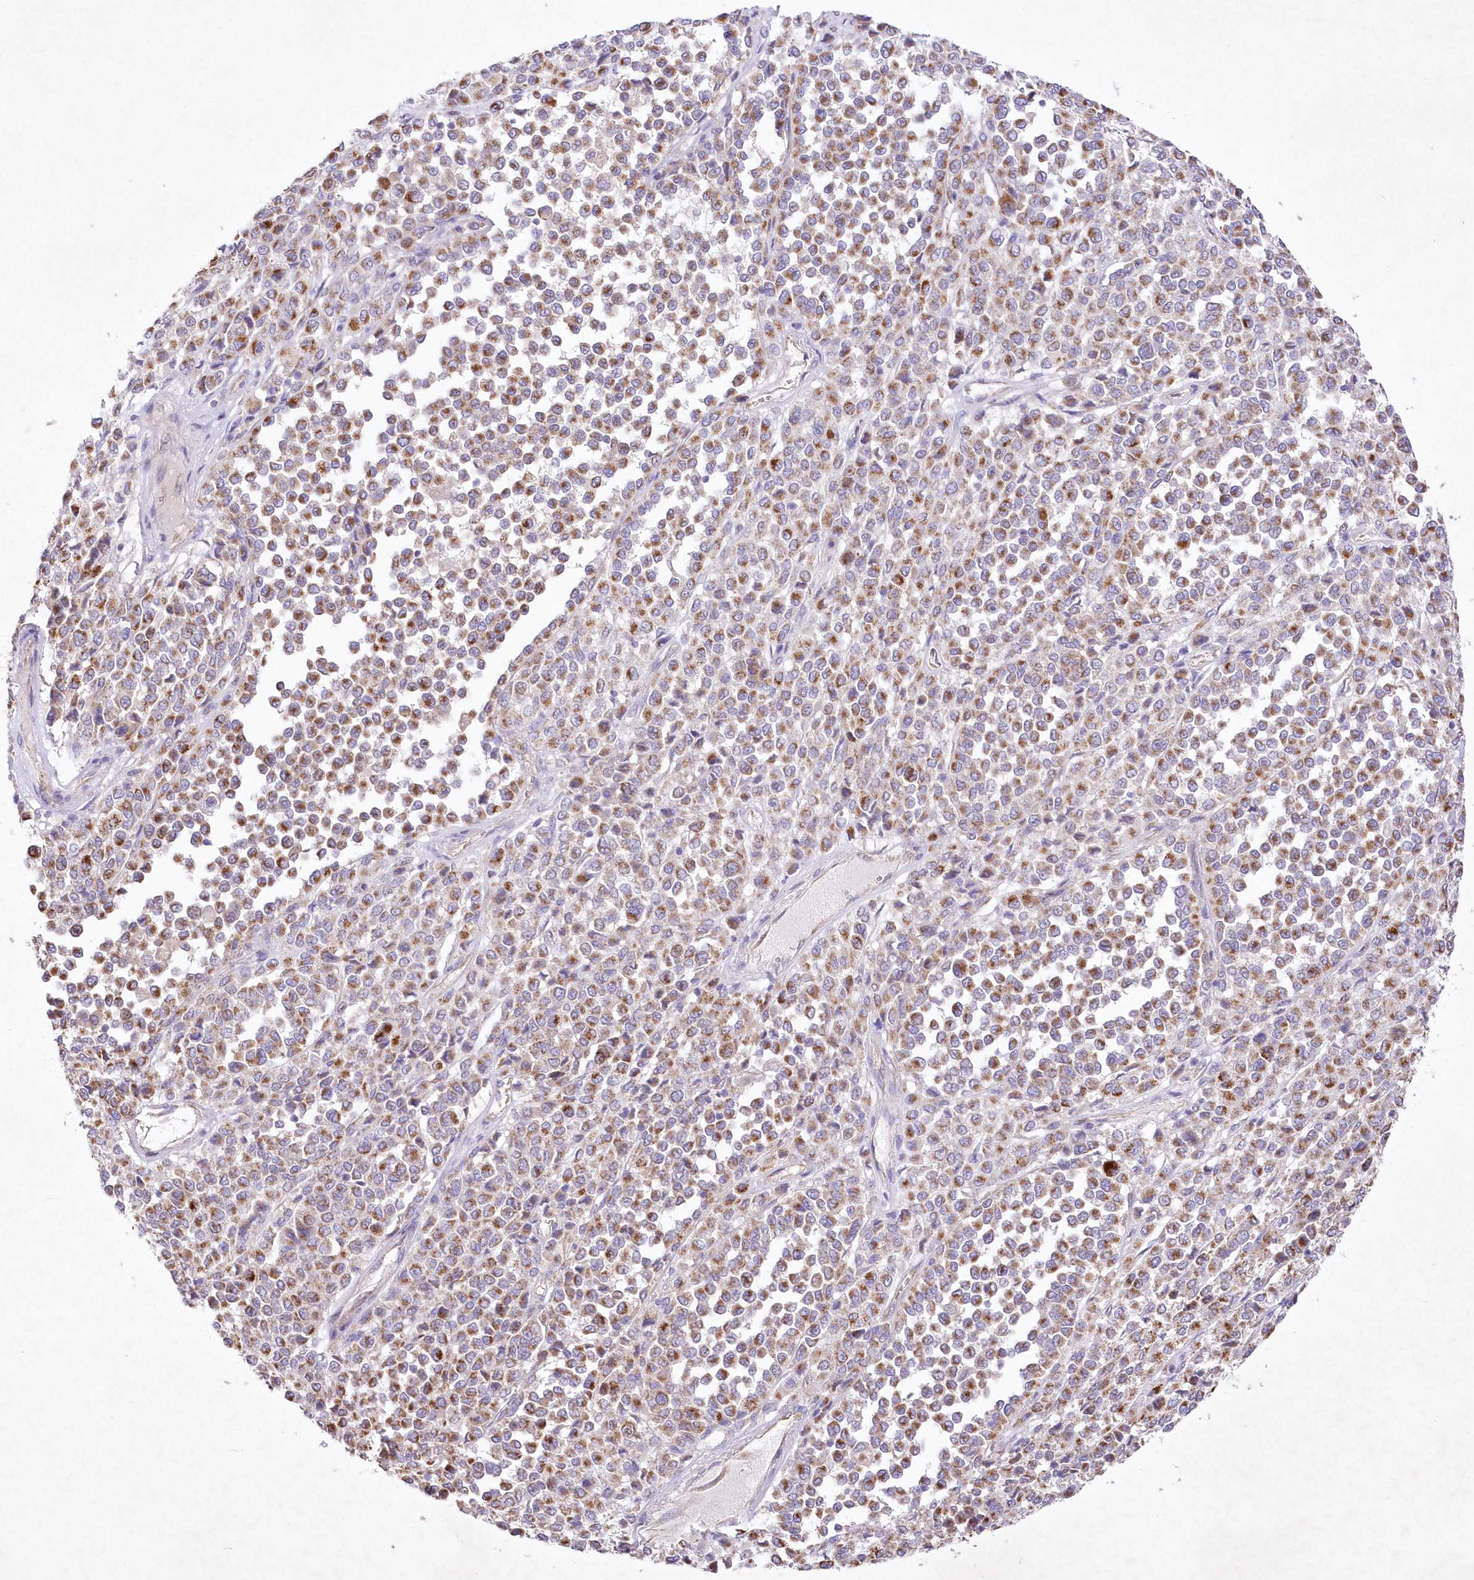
{"staining": {"intensity": "moderate", "quantity": ">75%", "location": "cytoplasmic/membranous"}, "tissue": "melanoma", "cell_type": "Tumor cells", "image_type": "cancer", "snomed": [{"axis": "morphology", "description": "Malignant melanoma, Metastatic site"}, {"axis": "topography", "description": "Pancreas"}], "caption": "Protein positivity by immunohistochemistry displays moderate cytoplasmic/membranous positivity in approximately >75% of tumor cells in melanoma.", "gene": "ITSN2", "patient": {"sex": "female", "age": 30}}